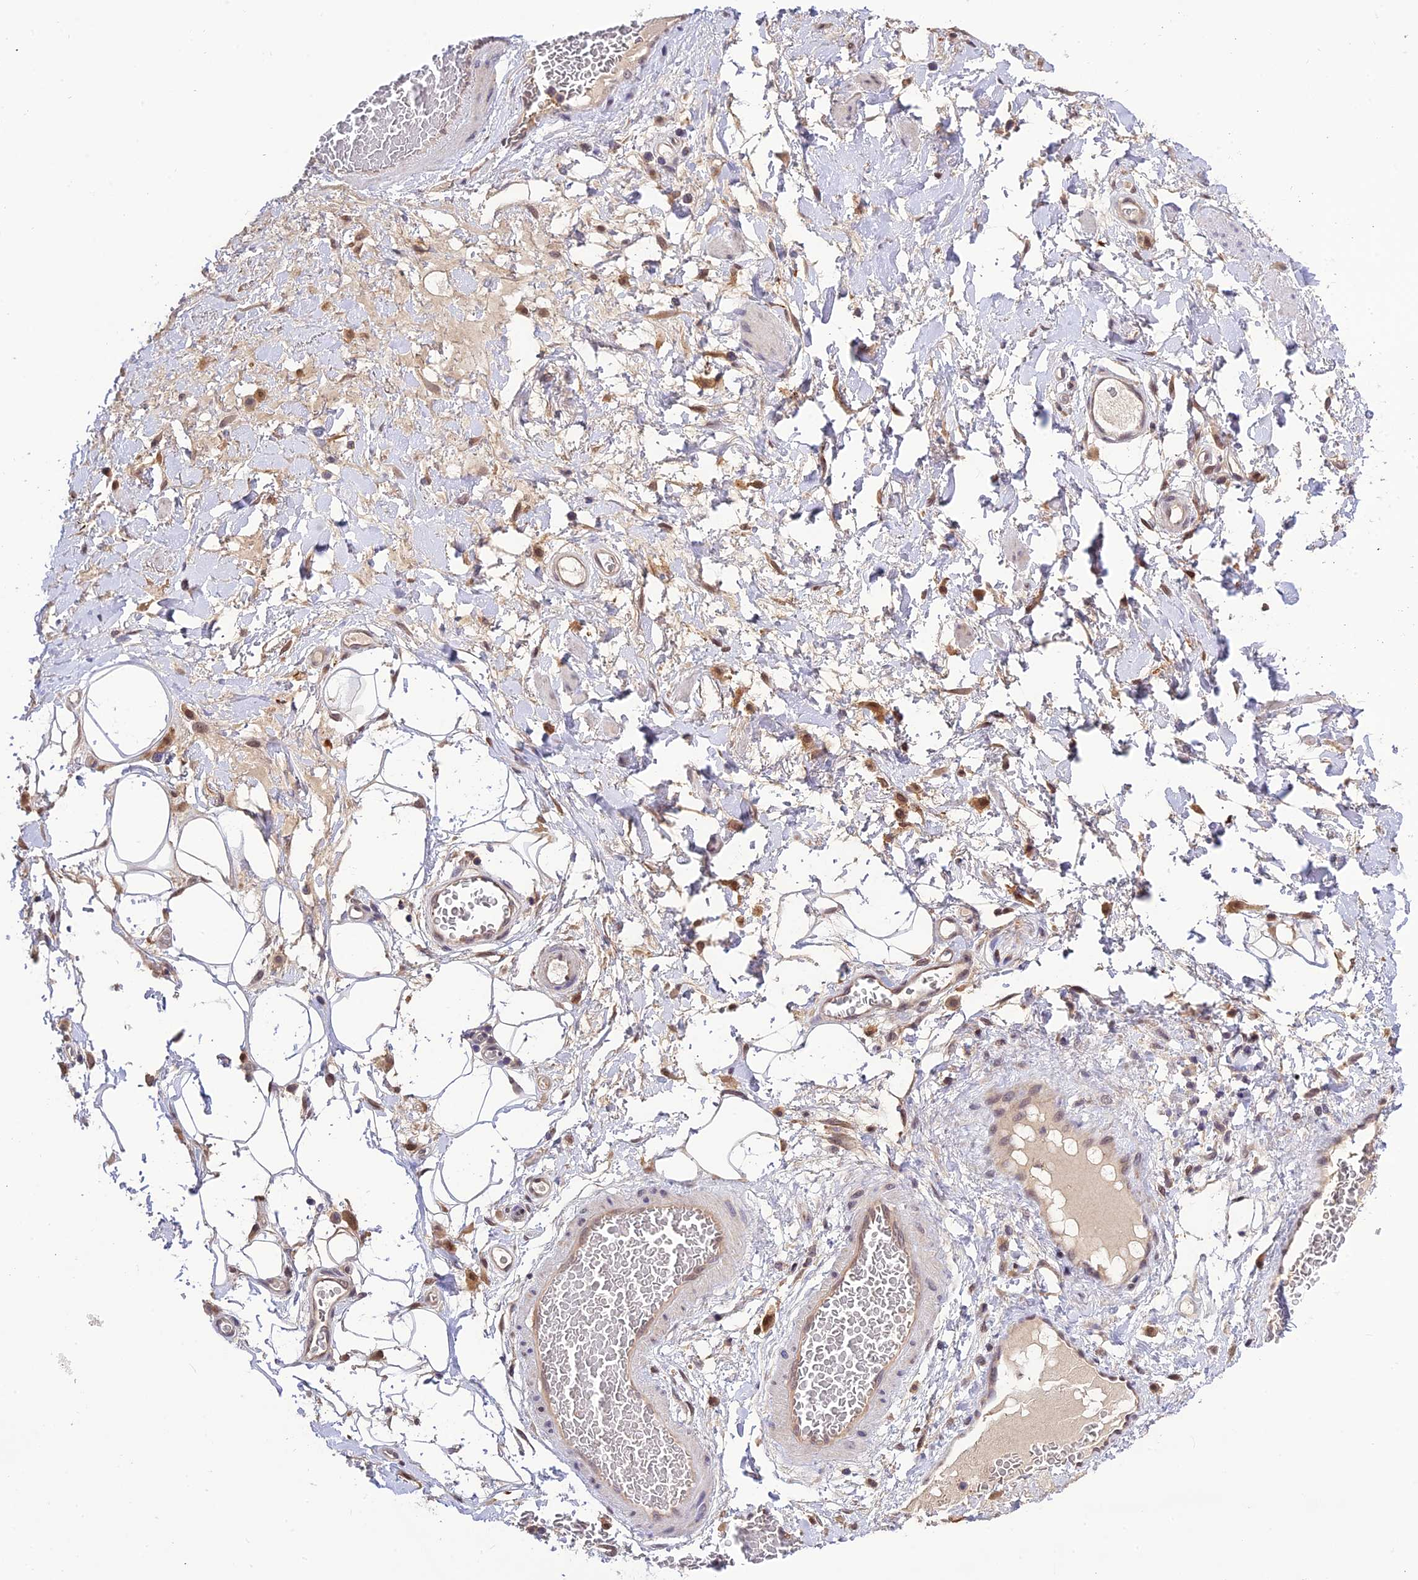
{"staining": {"intensity": "moderate", "quantity": "<25%", "location": "cytoplasmic/membranous"}, "tissue": "adipose tissue", "cell_type": "Adipocytes", "image_type": "normal", "snomed": [{"axis": "morphology", "description": "Normal tissue, NOS"}, {"axis": "morphology", "description": "Adenocarcinoma, NOS"}, {"axis": "topography", "description": "Rectum"}, {"axis": "topography", "description": "Vagina"}, {"axis": "topography", "description": "Peripheral nerve tissue"}], "caption": "A photomicrograph of human adipose tissue stained for a protein demonstrates moderate cytoplasmic/membranous brown staining in adipocytes.", "gene": "MNS1", "patient": {"sex": "female", "age": 71}}